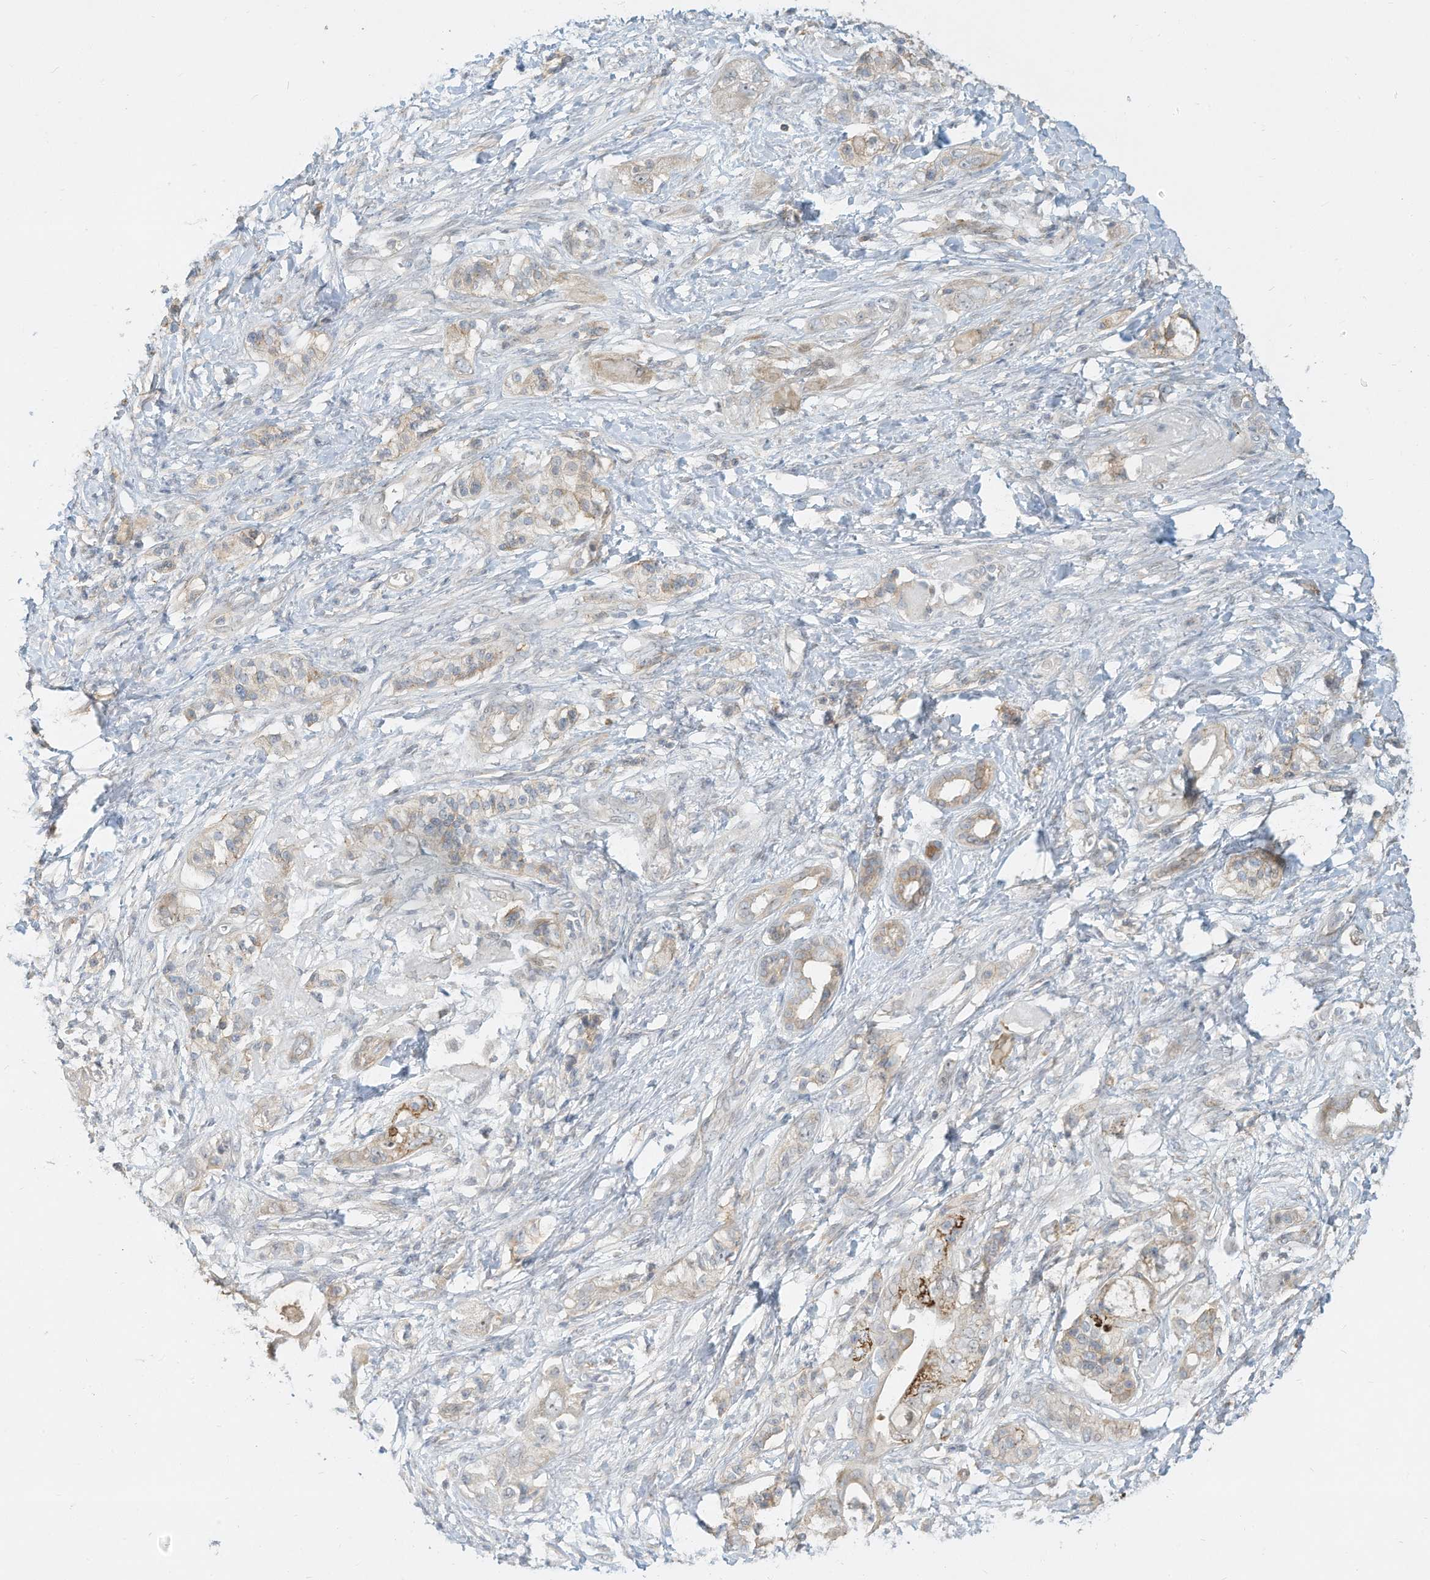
{"staining": {"intensity": "moderate", "quantity": "<25%", "location": "cytoplasmic/membranous"}, "tissue": "pancreatic cancer", "cell_type": "Tumor cells", "image_type": "cancer", "snomed": [{"axis": "morphology", "description": "Adenocarcinoma, NOS"}, {"axis": "topography", "description": "Pancreas"}], "caption": "Tumor cells show moderate cytoplasmic/membranous expression in about <25% of cells in pancreatic cancer.", "gene": "OFD1", "patient": {"sex": "male", "age": 70}}